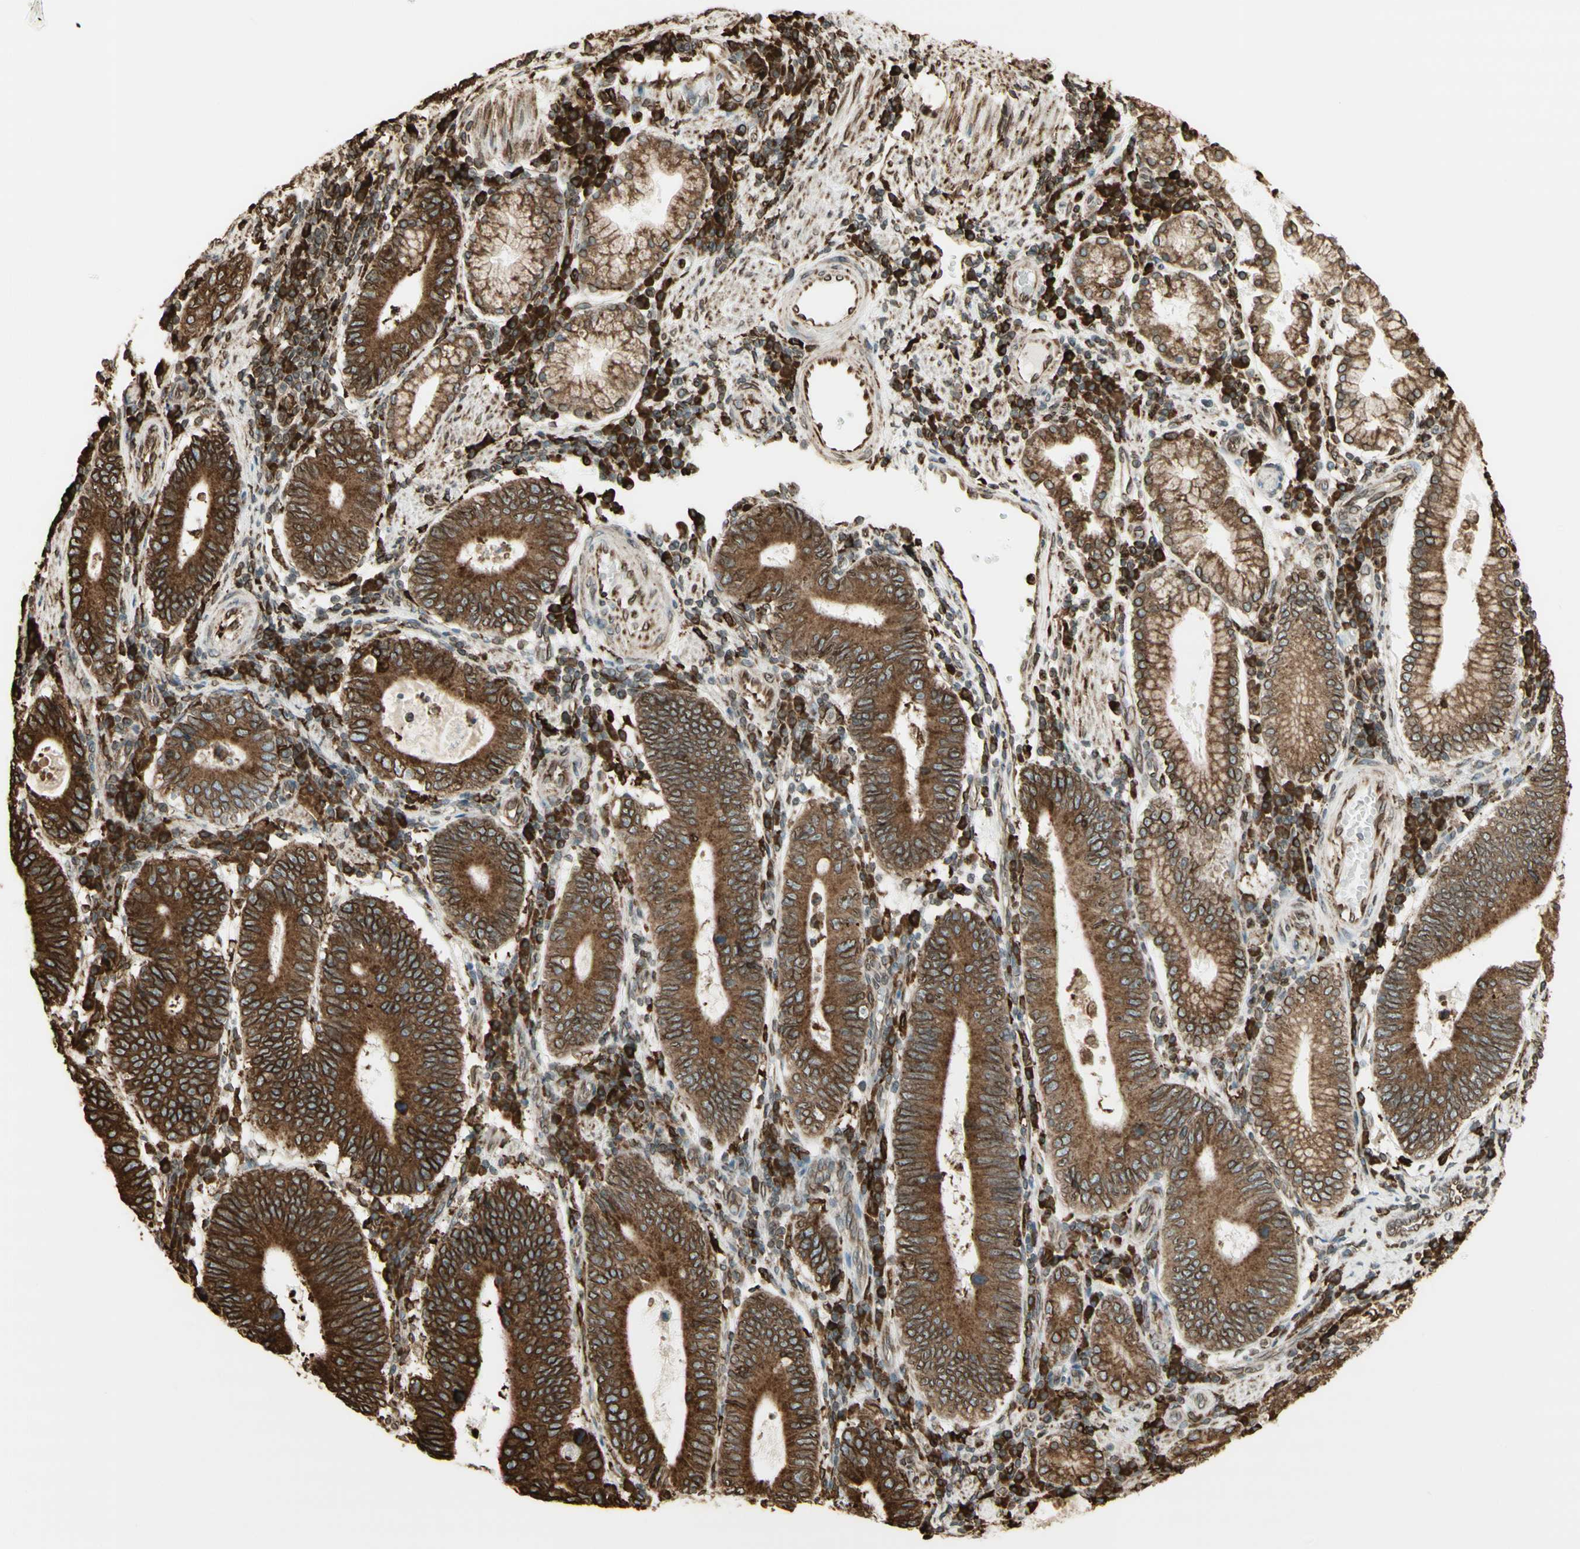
{"staining": {"intensity": "moderate", "quantity": ">75%", "location": "cytoplasmic/membranous"}, "tissue": "stomach cancer", "cell_type": "Tumor cells", "image_type": "cancer", "snomed": [{"axis": "morphology", "description": "Adenocarcinoma, NOS"}, {"axis": "topography", "description": "Stomach"}], "caption": "Human stomach adenocarcinoma stained with a brown dye demonstrates moderate cytoplasmic/membranous positive positivity in about >75% of tumor cells.", "gene": "CANX", "patient": {"sex": "male", "age": 59}}